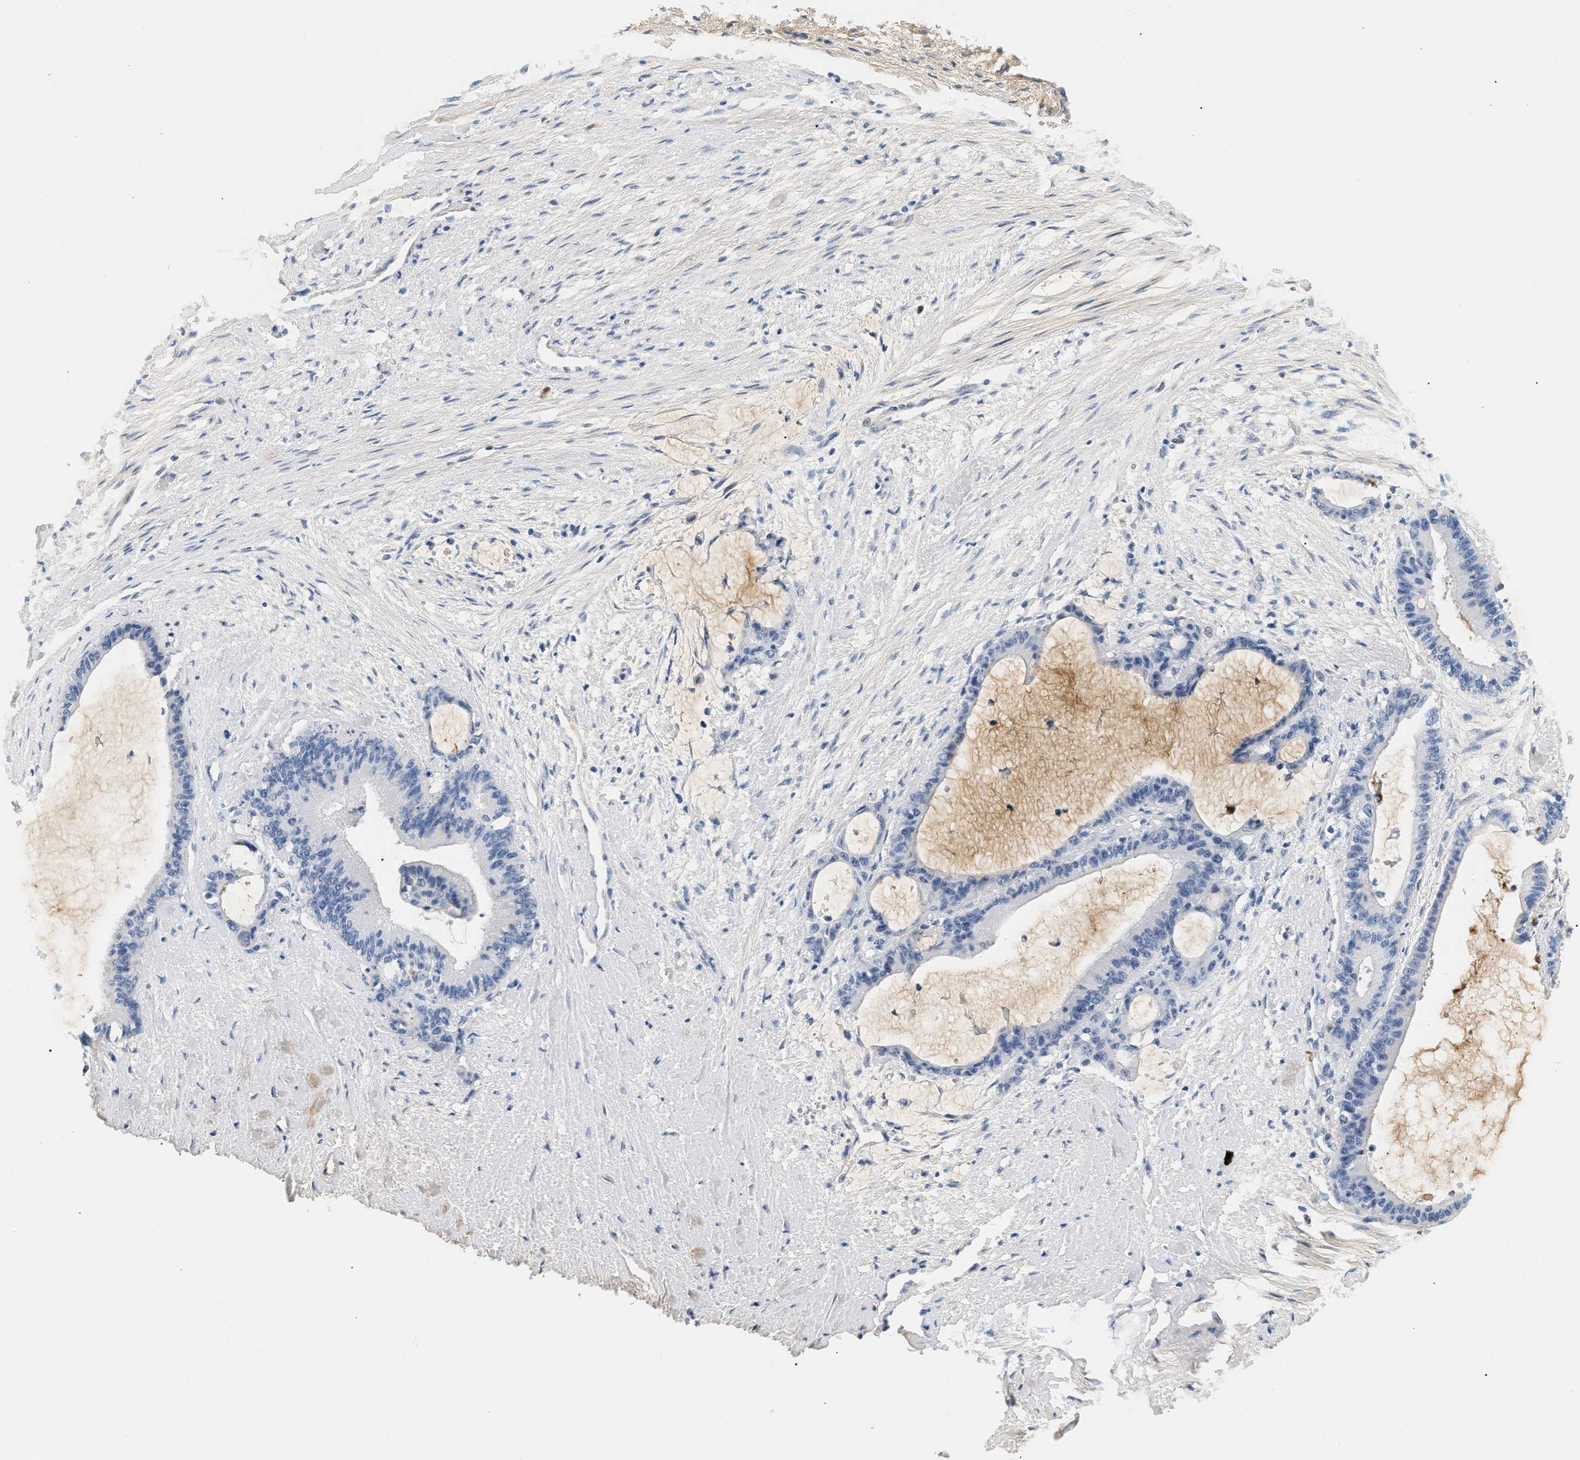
{"staining": {"intensity": "negative", "quantity": "none", "location": "none"}, "tissue": "liver cancer", "cell_type": "Tumor cells", "image_type": "cancer", "snomed": [{"axis": "morphology", "description": "Cholangiocarcinoma"}, {"axis": "topography", "description": "Liver"}], "caption": "IHC histopathology image of human liver cholangiocarcinoma stained for a protein (brown), which exhibits no positivity in tumor cells.", "gene": "CFH", "patient": {"sex": "female", "age": 73}}